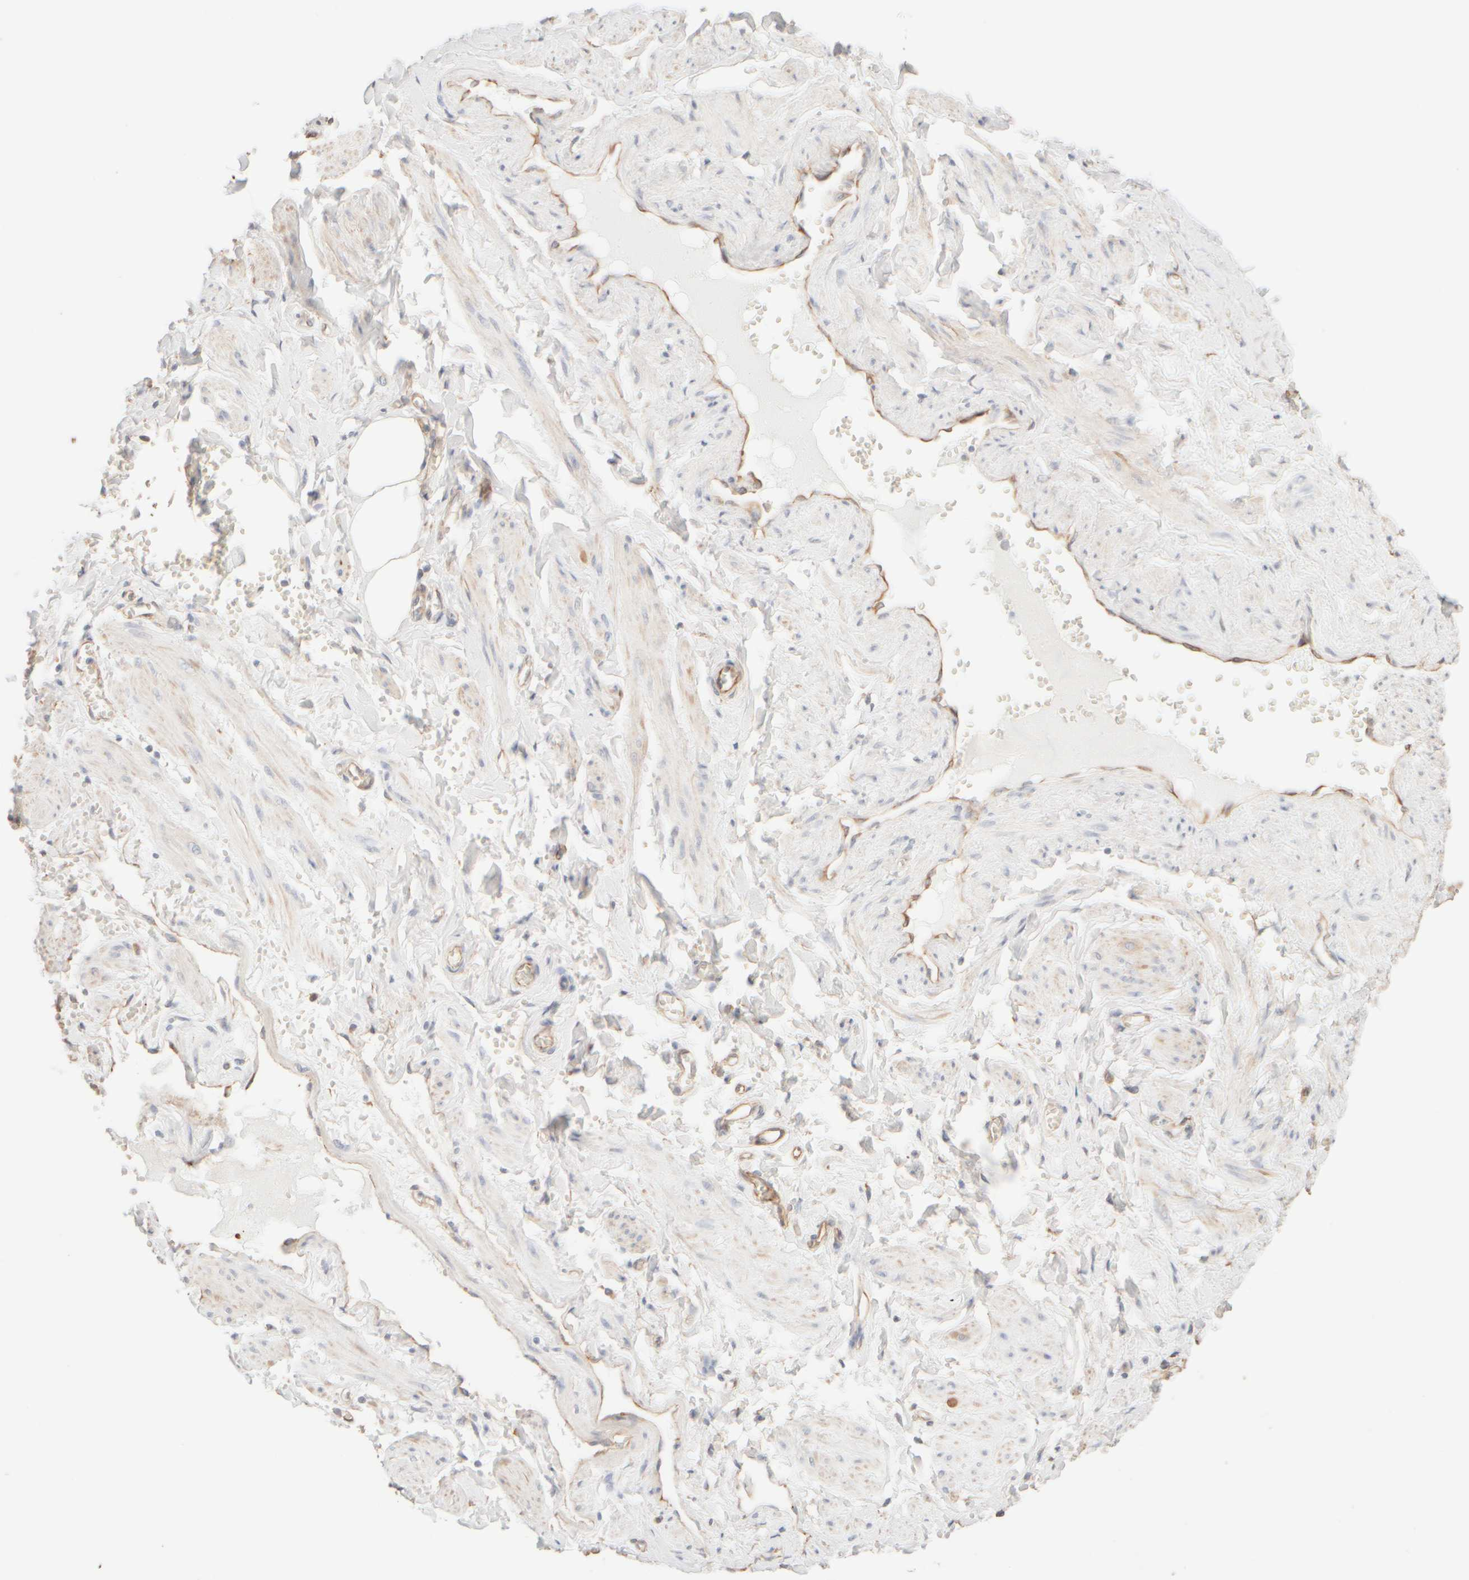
{"staining": {"intensity": "moderate", "quantity": ">75%", "location": "cytoplasmic/membranous"}, "tissue": "adipose tissue", "cell_type": "Adipocytes", "image_type": "normal", "snomed": [{"axis": "morphology", "description": "Normal tissue, NOS"}, {"axis": "topography", "description": "Vascular tissue"}, {"axis": "topography", "description": "Fallopian tube"}, {"axis": "topography", "description": "Ovary"}], "caption": "Unremarkable adipose tissue shows moderate cytoplasmic/membranous positivity in approximately >75% of adipocytes (Brightfield microscopy of DAB IHC at high magnification)..", "gene": "KRT15", "patient": {"sex": "female", "age": 67}}